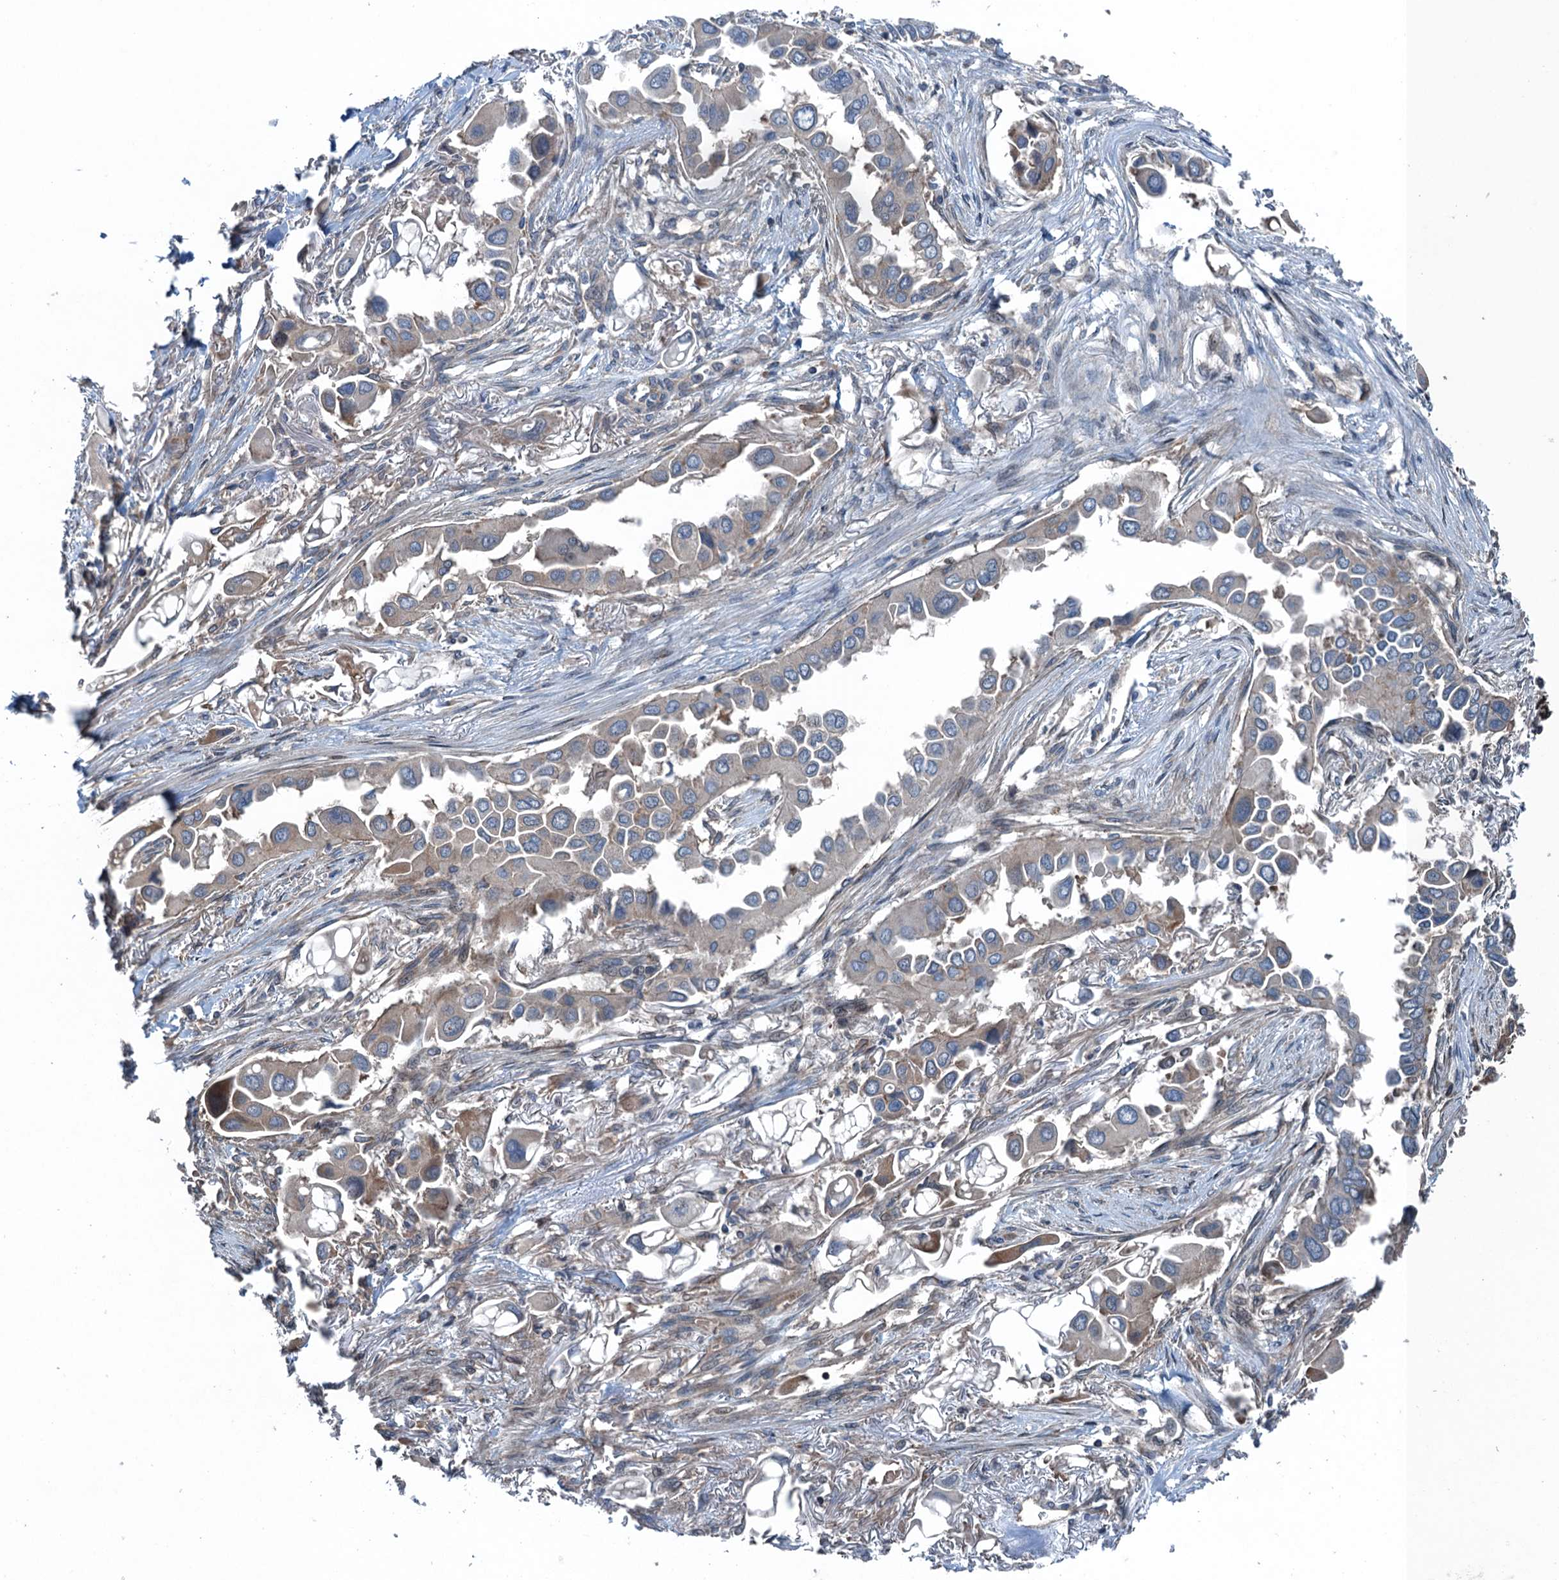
{"staining": {"intensity": "moderate", "quantity": "25%-75%", "location": "cytoplasmic/membranous"}, "tissue": "lung cancer", "cell_type": "Tumor cells", "image_type": "cancer", "snomed": [{"axis": "morphology", "description": "Adenocarcinoma, NOS"}, {"axis": "topography", "description": "Lung"}], "caption": "Lung adenocarcinoma stained for a protein (brown) reveals moderate cytoplasmic/membranous positive positivity in about 25%-75% of tumor cells.", "gene": "TRAPPC8", "patient": {"sex": "female", "age": 76}}